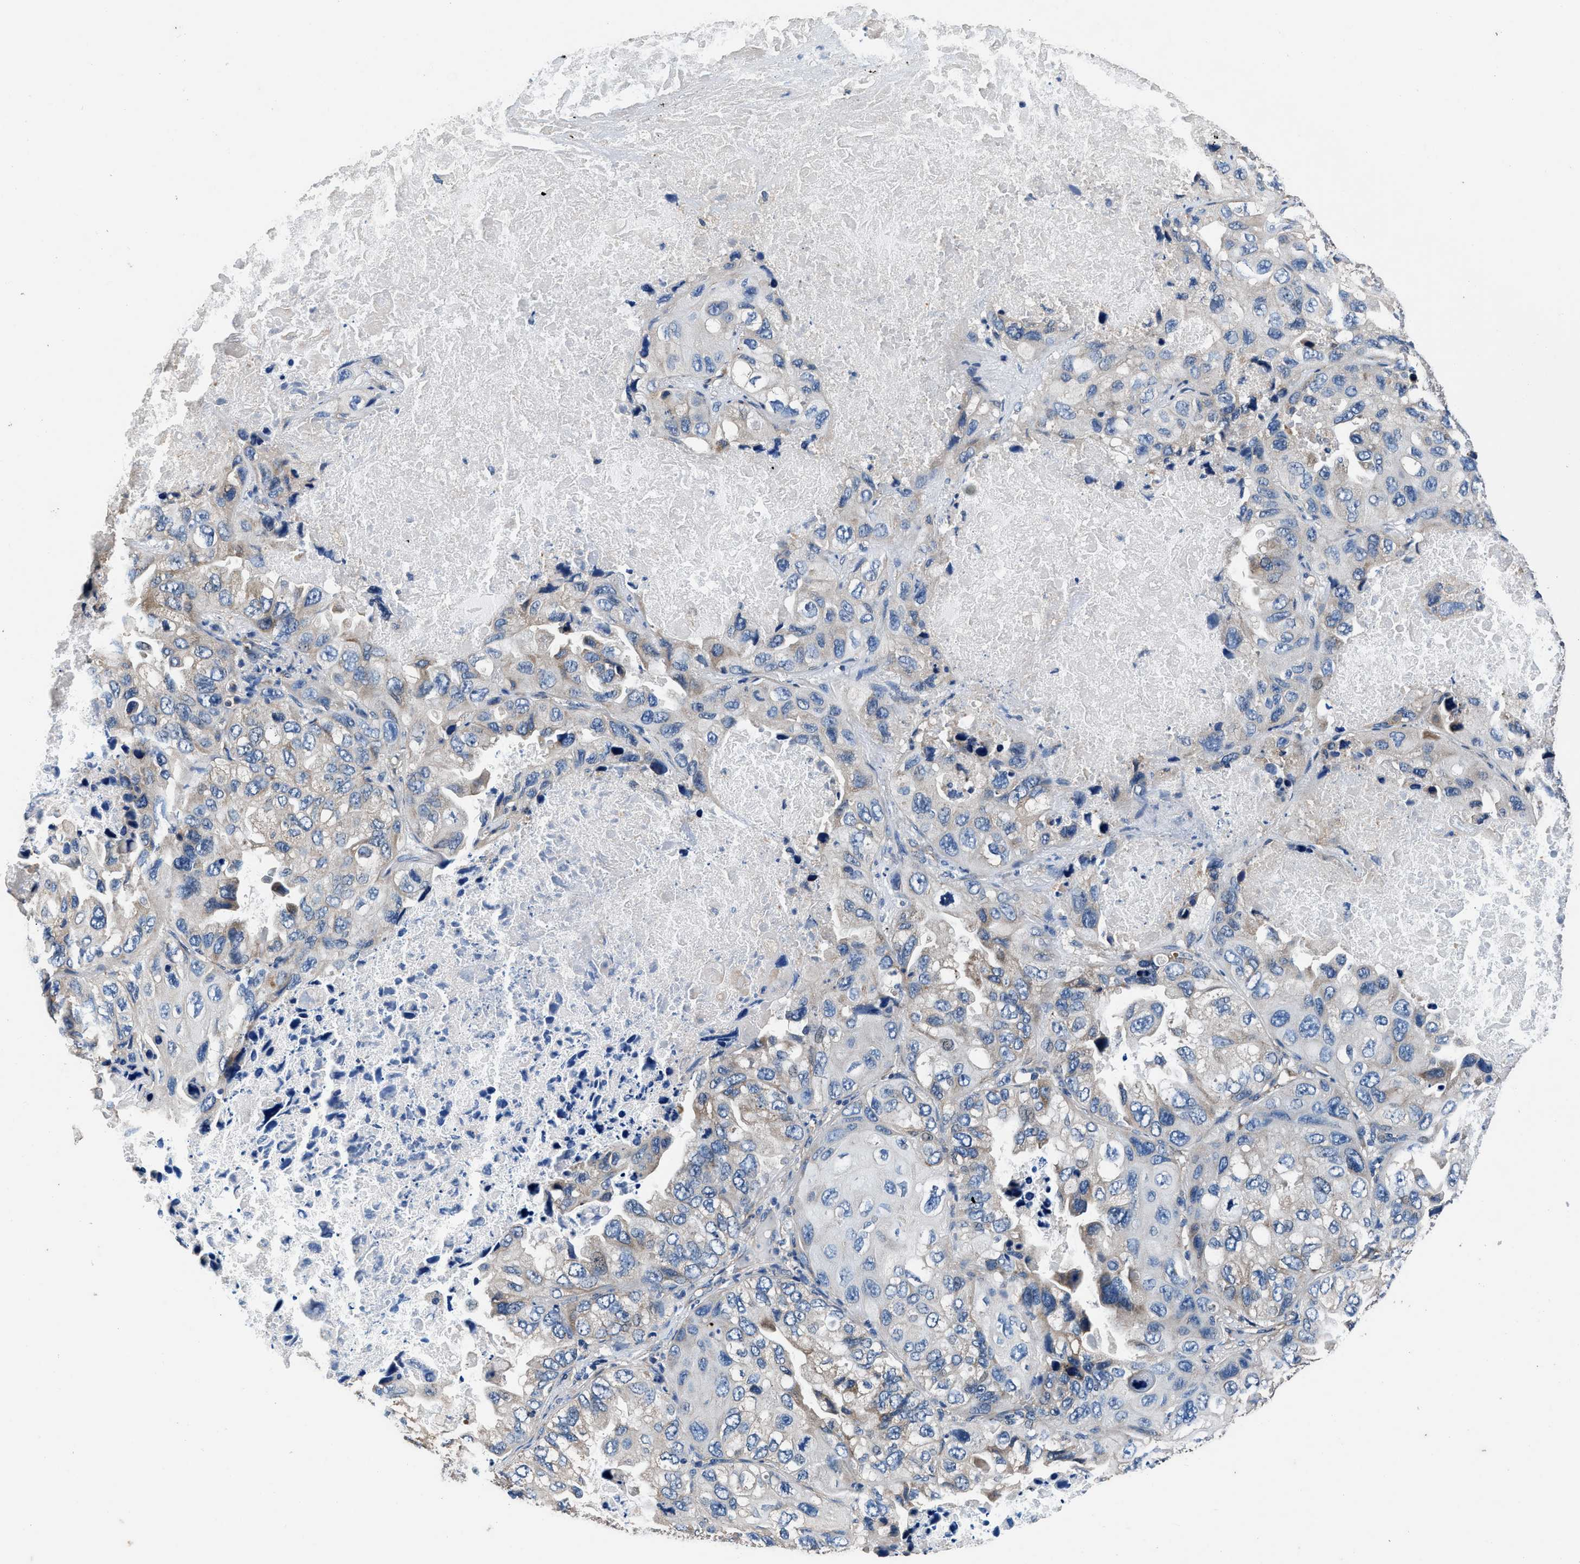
{"staining": {"intensity": "weak", "quantity": "25%-75%", "location": "cytoplasmic/membranous"}, "tissue": "lung cancer", "cell_type": "Tumor cells", "image_type": "cancer", "snomed": [{"axis": "morphology", "description": "Squamous cell carcinoma, NOS"}, {"axis": "topography", "description": "Lung"}], "caption": "Protein analysis of lung cancer (squamous cell carcinoma) tissue exhibits weak cytoplasmic/membranous positivity in about 25%-75% of tumor cells.", "gene": "DHRS7B", "patient": {"sex": "female", "age": 73}}